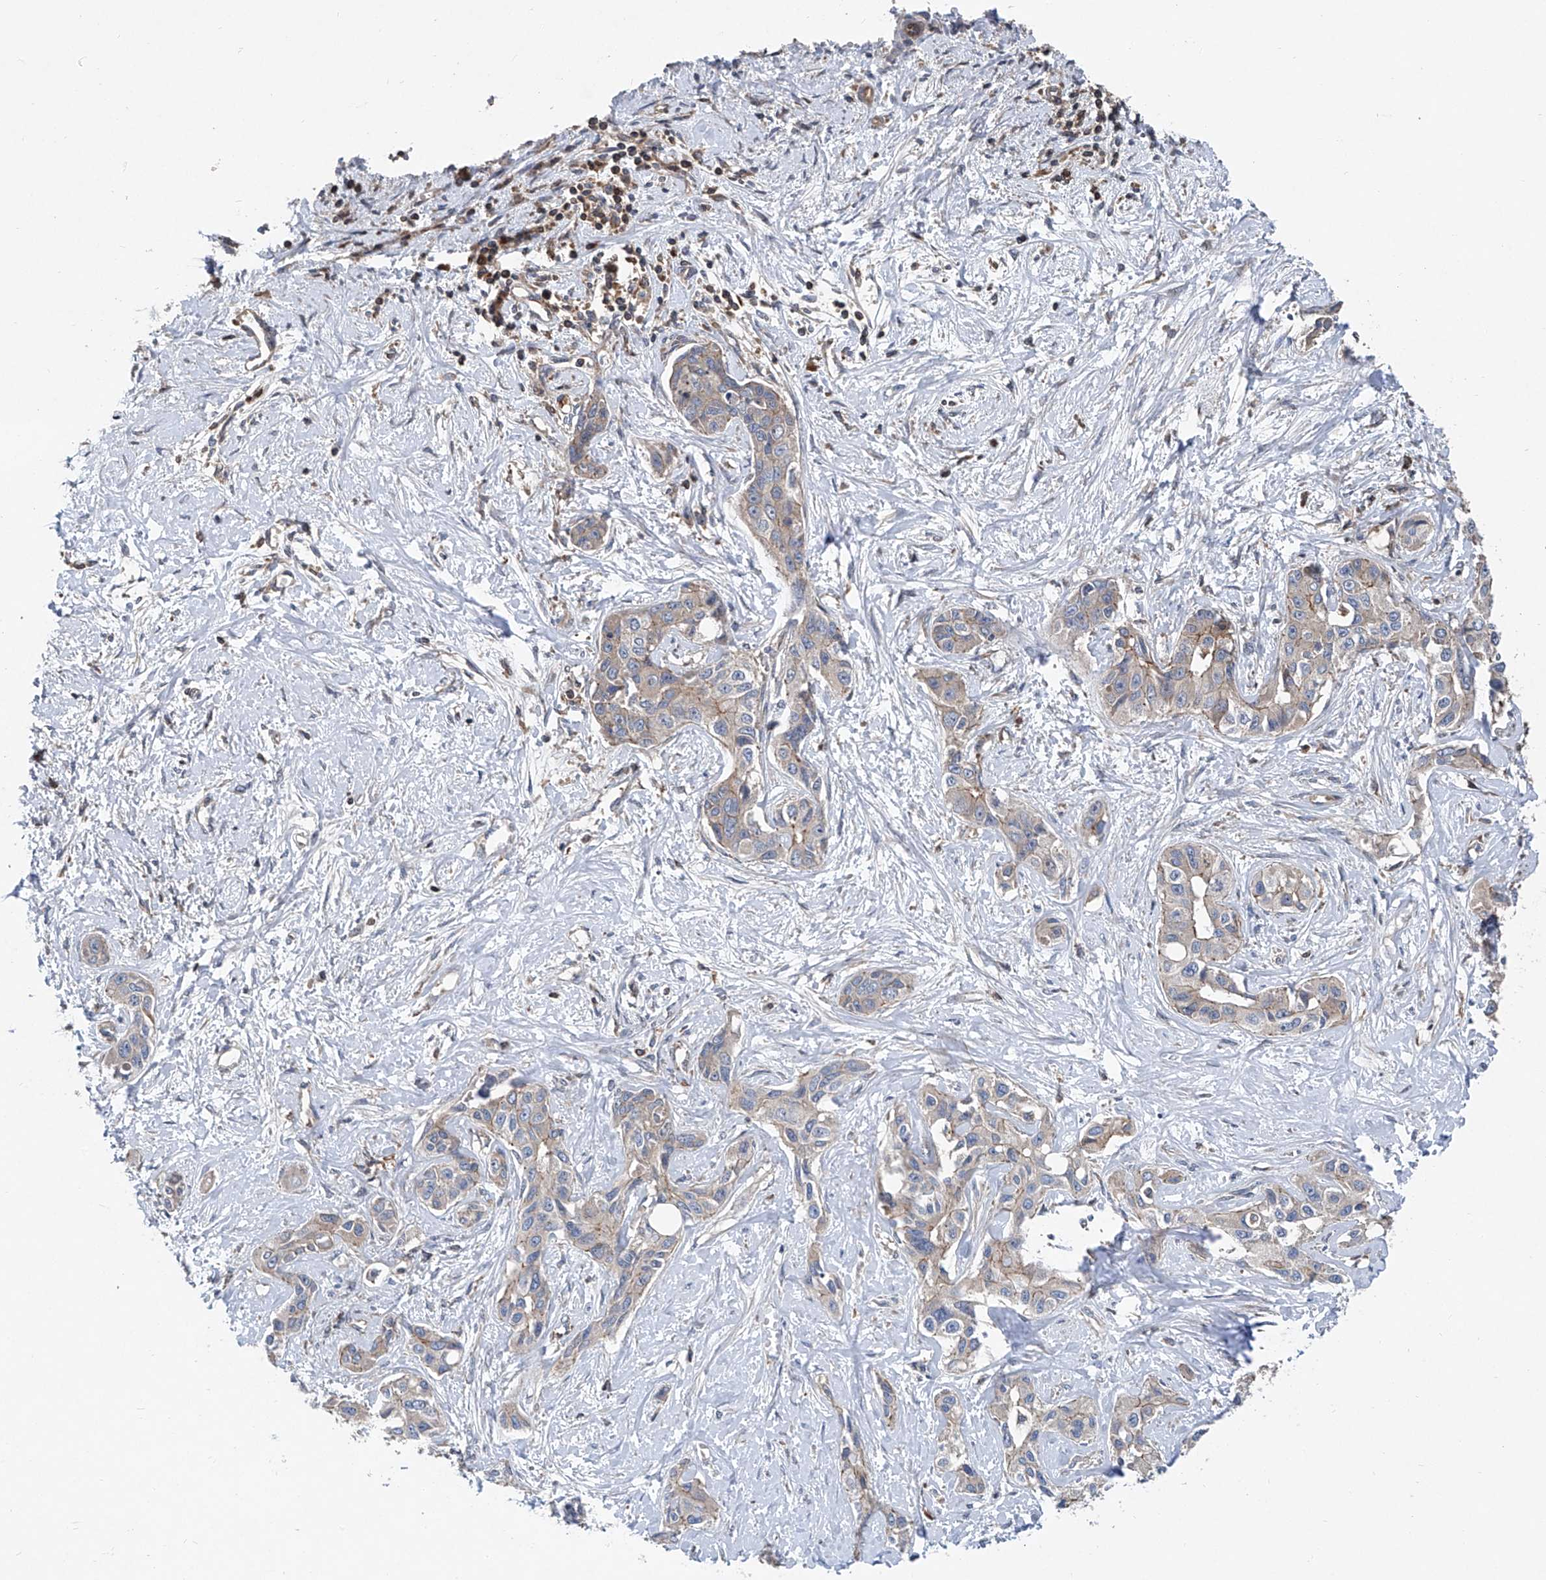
{"staining": {"intensity": "weak", "quantity": "<25%", "location": "cytoplasmic/membranous"}, "tissue": "liver cancer", "cell_type": "Tumor cells", "image_type": "cancer", "snomed": [{"axis": "morphology", "description": "Cholangiocarcinoma"}, {"axis": "topography", "description": "Liver"}], "caption": "High power microscopy histopathology image of an immunohistochemistry (IHC) histopathology image of liver cancer (cholangiocarcinoma), revealing no significant positivity in tumor cells.", "gene": "TRIM38", "patient": {"sex": "male", "age": 59}}